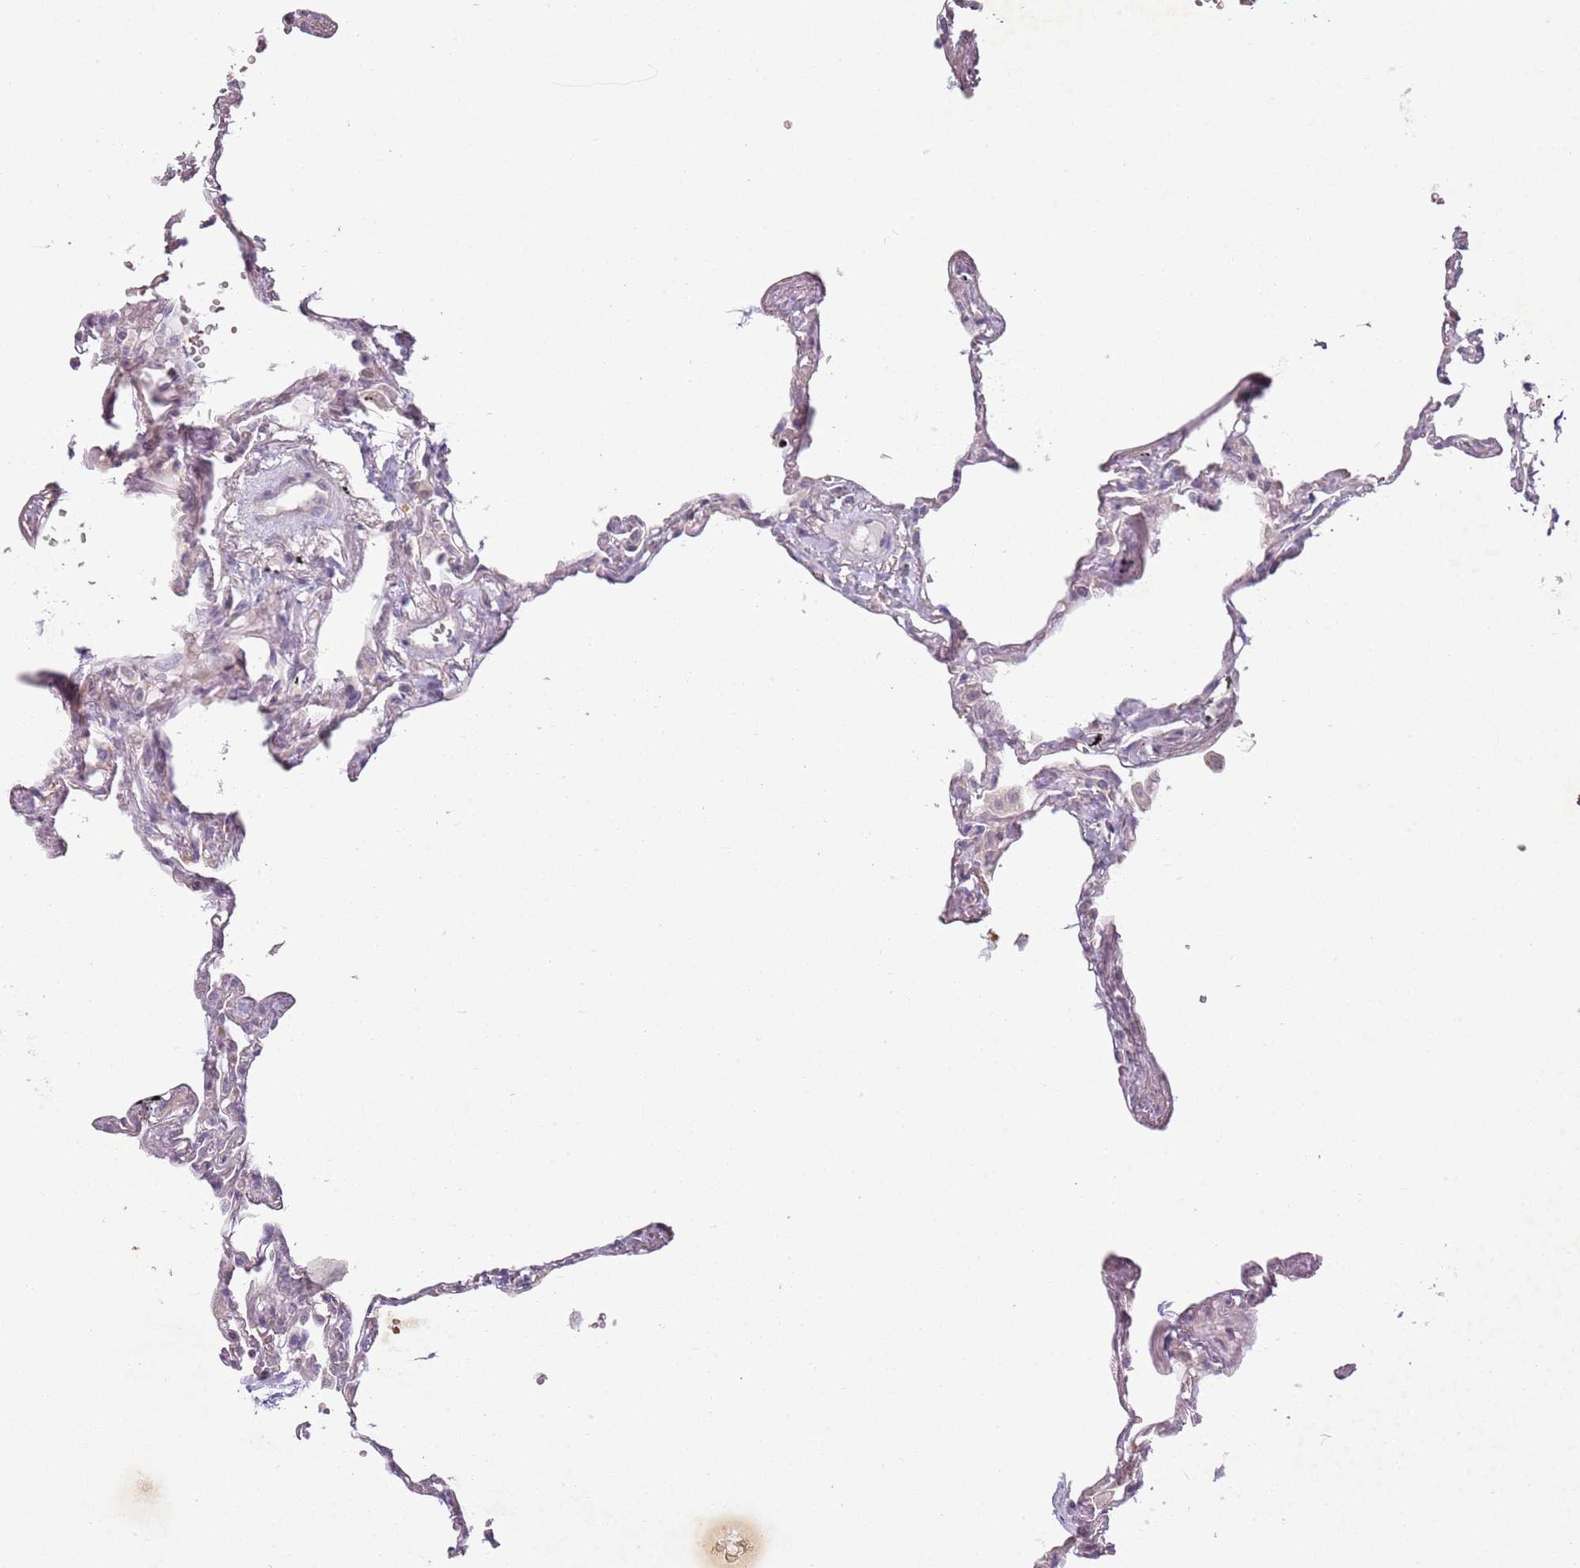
{"staining": {"intensity": "negative", "quantity": "none", "location": "none"}, "tissue": "lung", "cell_type": "Alveolar cells", "image_type": "normal", "snomed": [{"axis": "morphology", "description": "Normal tissue, NOS"}, {"axis": "topography", "description": "Lung"}], "caption": "Protein analysis of normal lung reveals no significant expression in alveolar cells.", "gene": "TEKT4", "patient": {"sex": "female", "age": 67}}